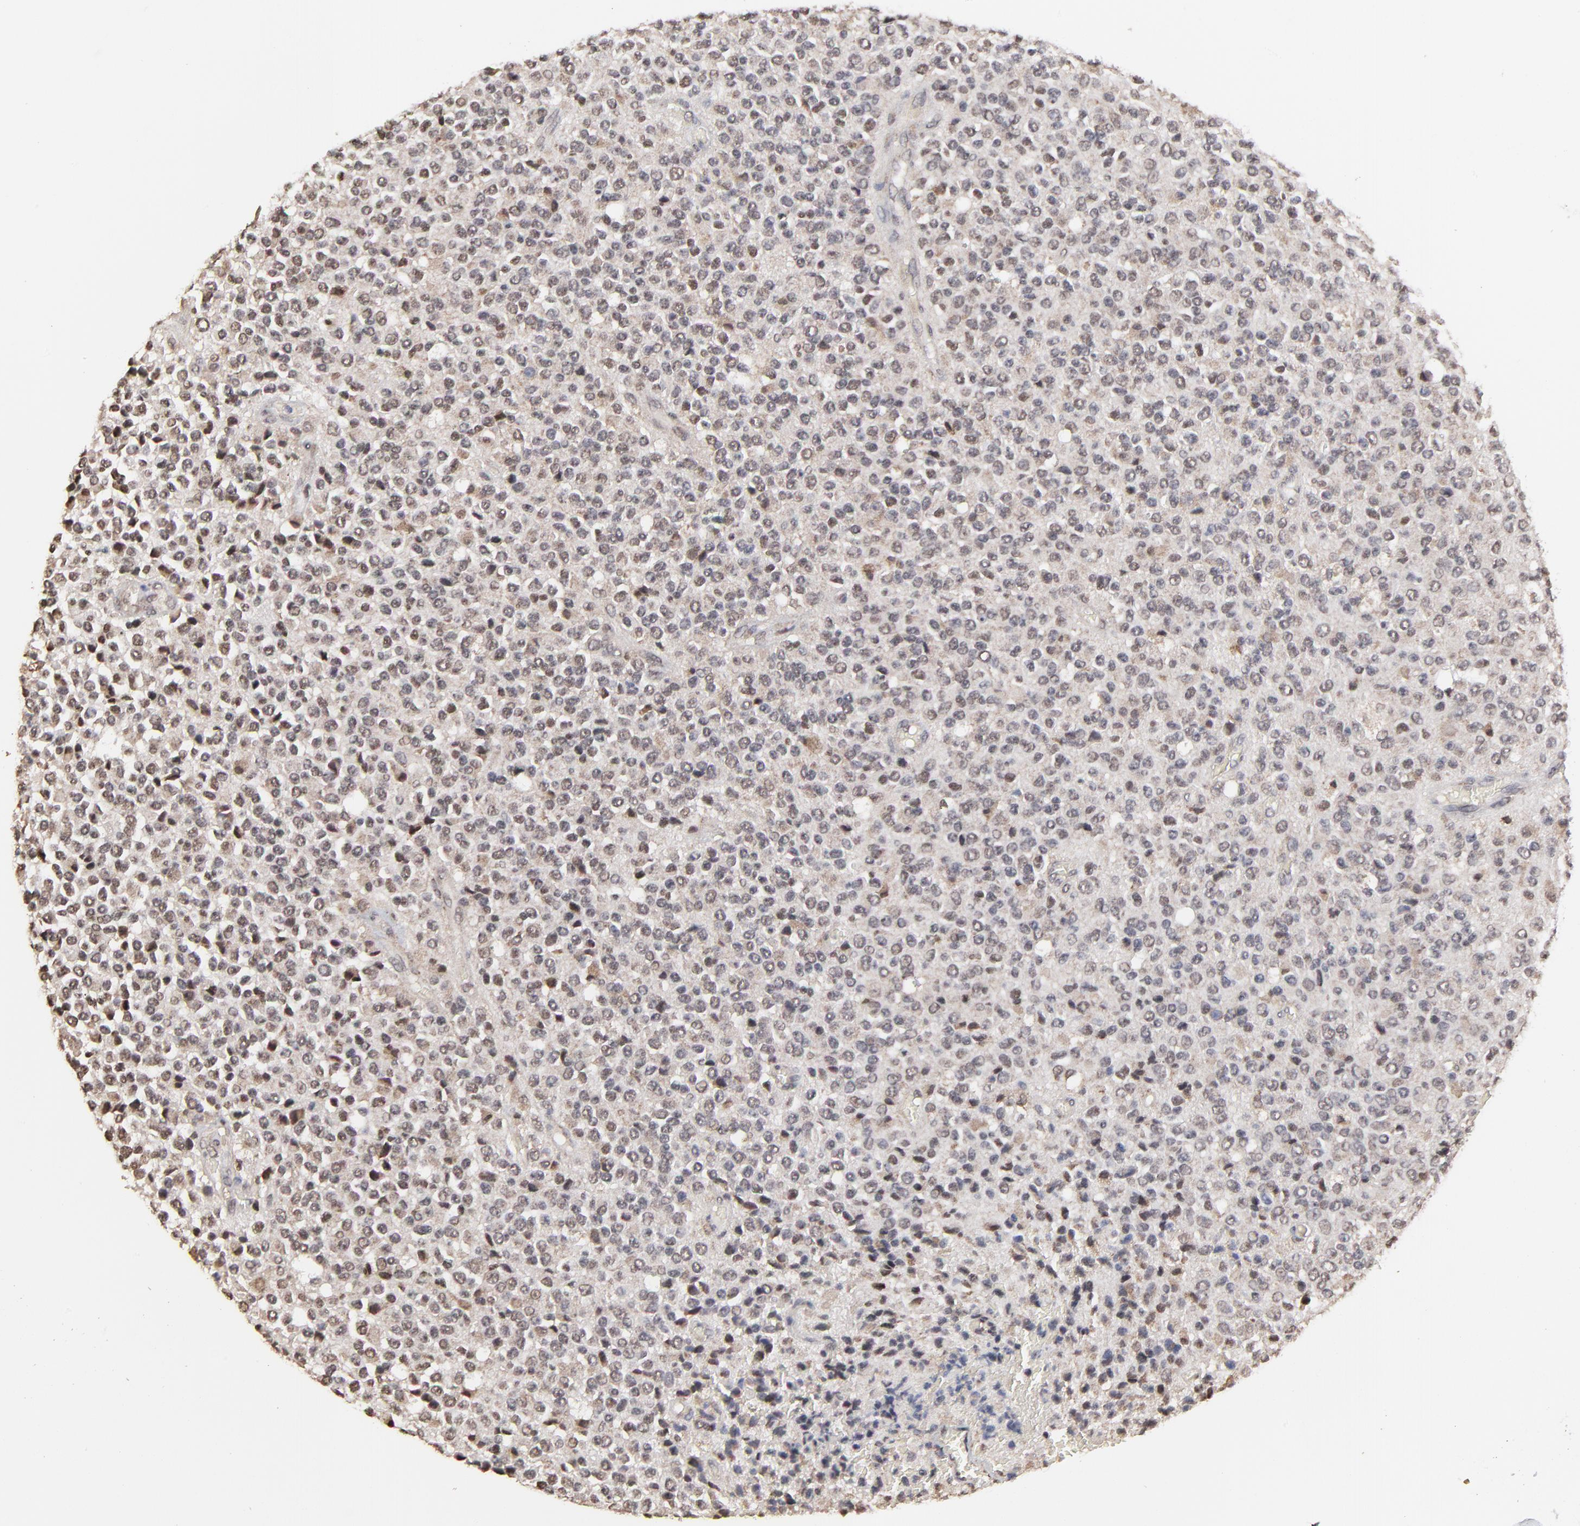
{"staining": {"intensity": "weak", "quantity": "<25%", "location": "cytoplasmic/membranous"}, "tissue": "glioma", "cell_type": "Tumor cells", "image_type": "cancer", "snomed": [{"axis": "morphology", "description": "Glioma, malignant, High grade"}, {"axis": "topography", "description": "pancreas cauda"}], "caption": "Image shows no significant protein staining in tumor cells of glioma.", "gene": "CHM", "patient": {"sex": "male", "age": 60}}